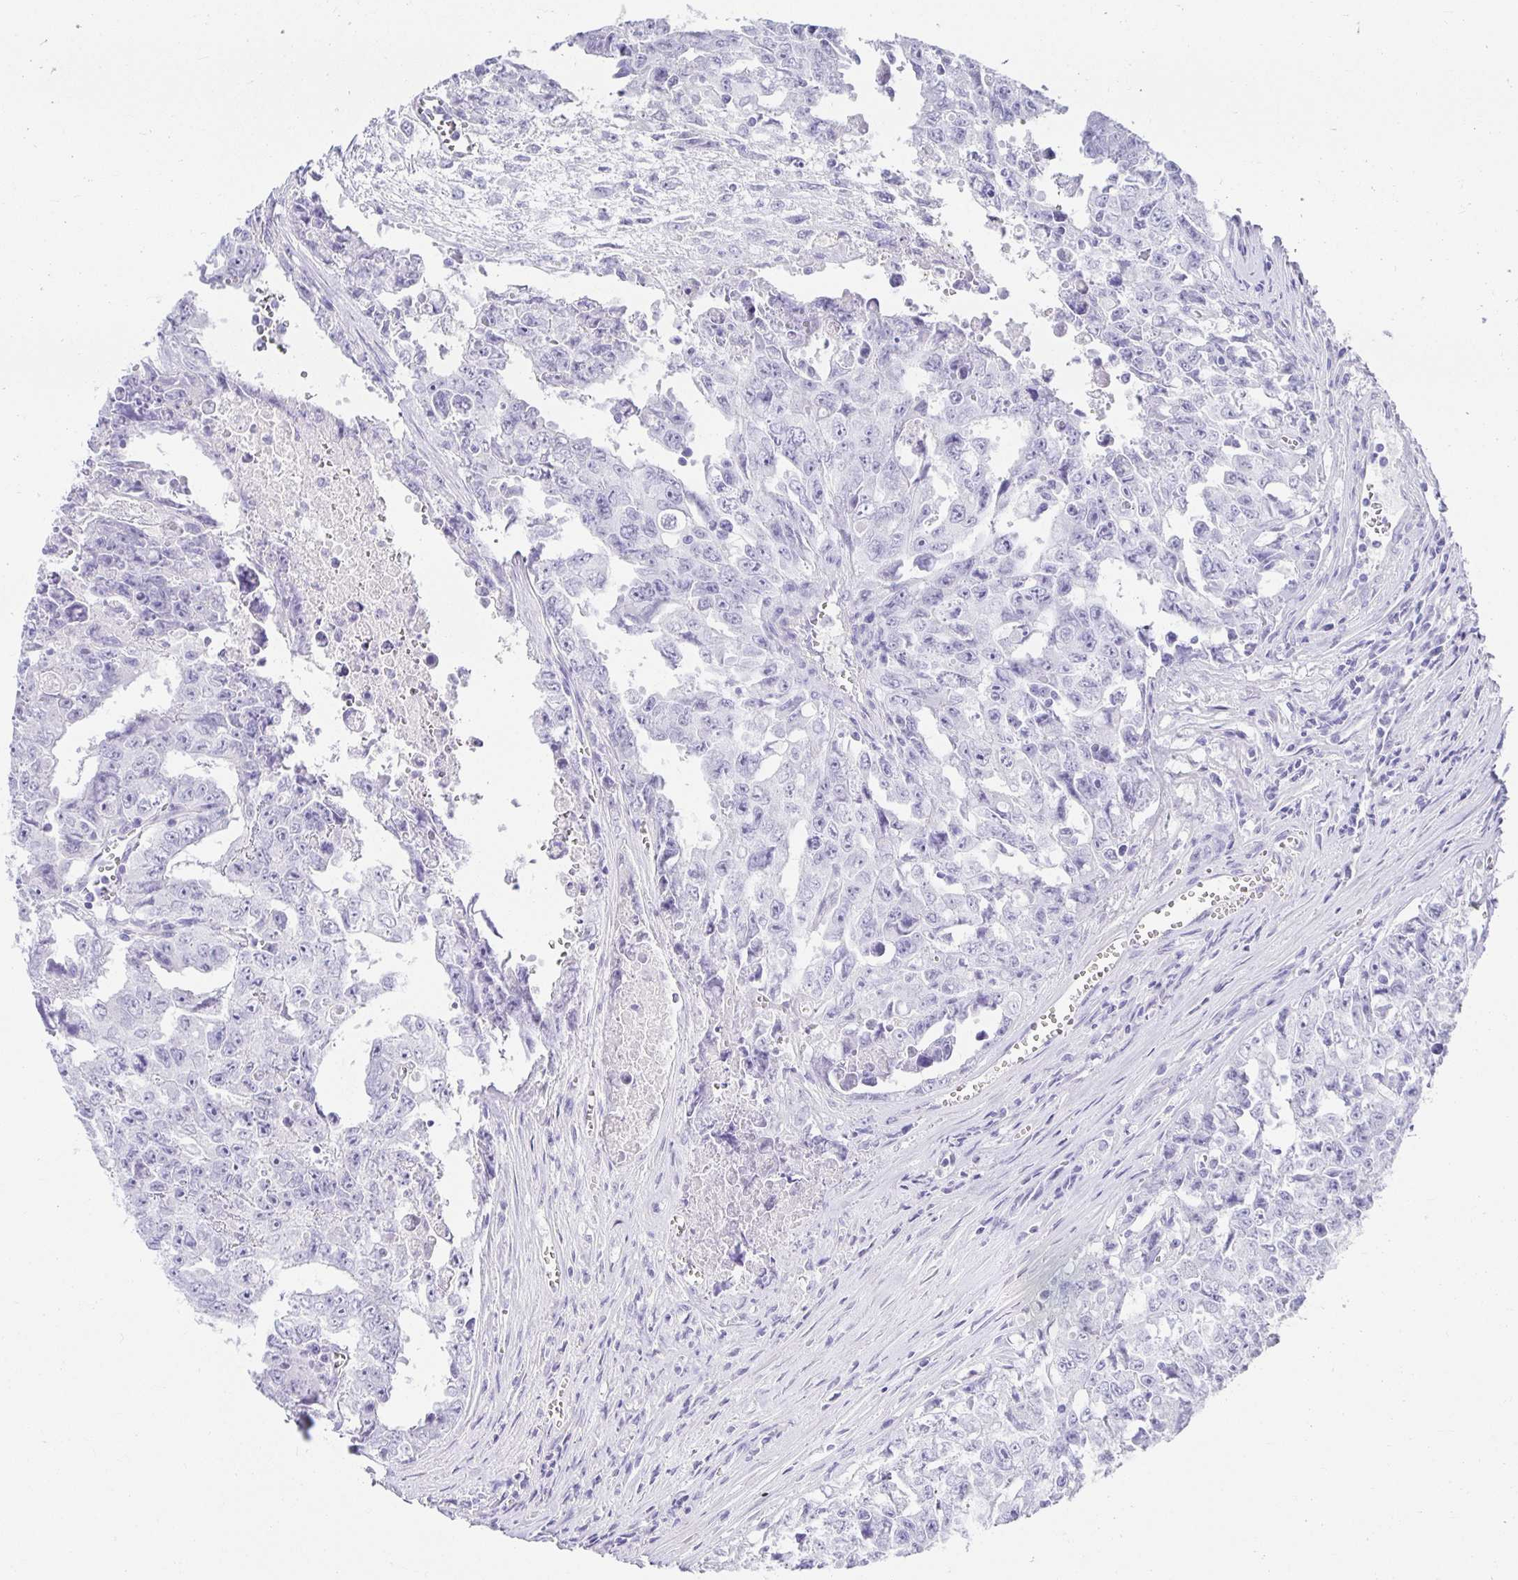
{"staining": {"intensity": "negative", "quantity": "none", "location": "none"}, "tissue": "testis cancer", "cell_type": "Tumor cells", "image_type": "cancer", "snomed": [{"axis": "morphology", "description": "Carcinoma, Embryonal, NOS"}, {"axis": "topography", "description": "Testis"}], "caption": "Immunohistochemistry histopathology image of human testis embryonal carcinoma stained for a protein (brown), which demonstrates no positivity in tumor cells.", "gene": "CHAT", "patient": {"sex": "male", "age": 24}}